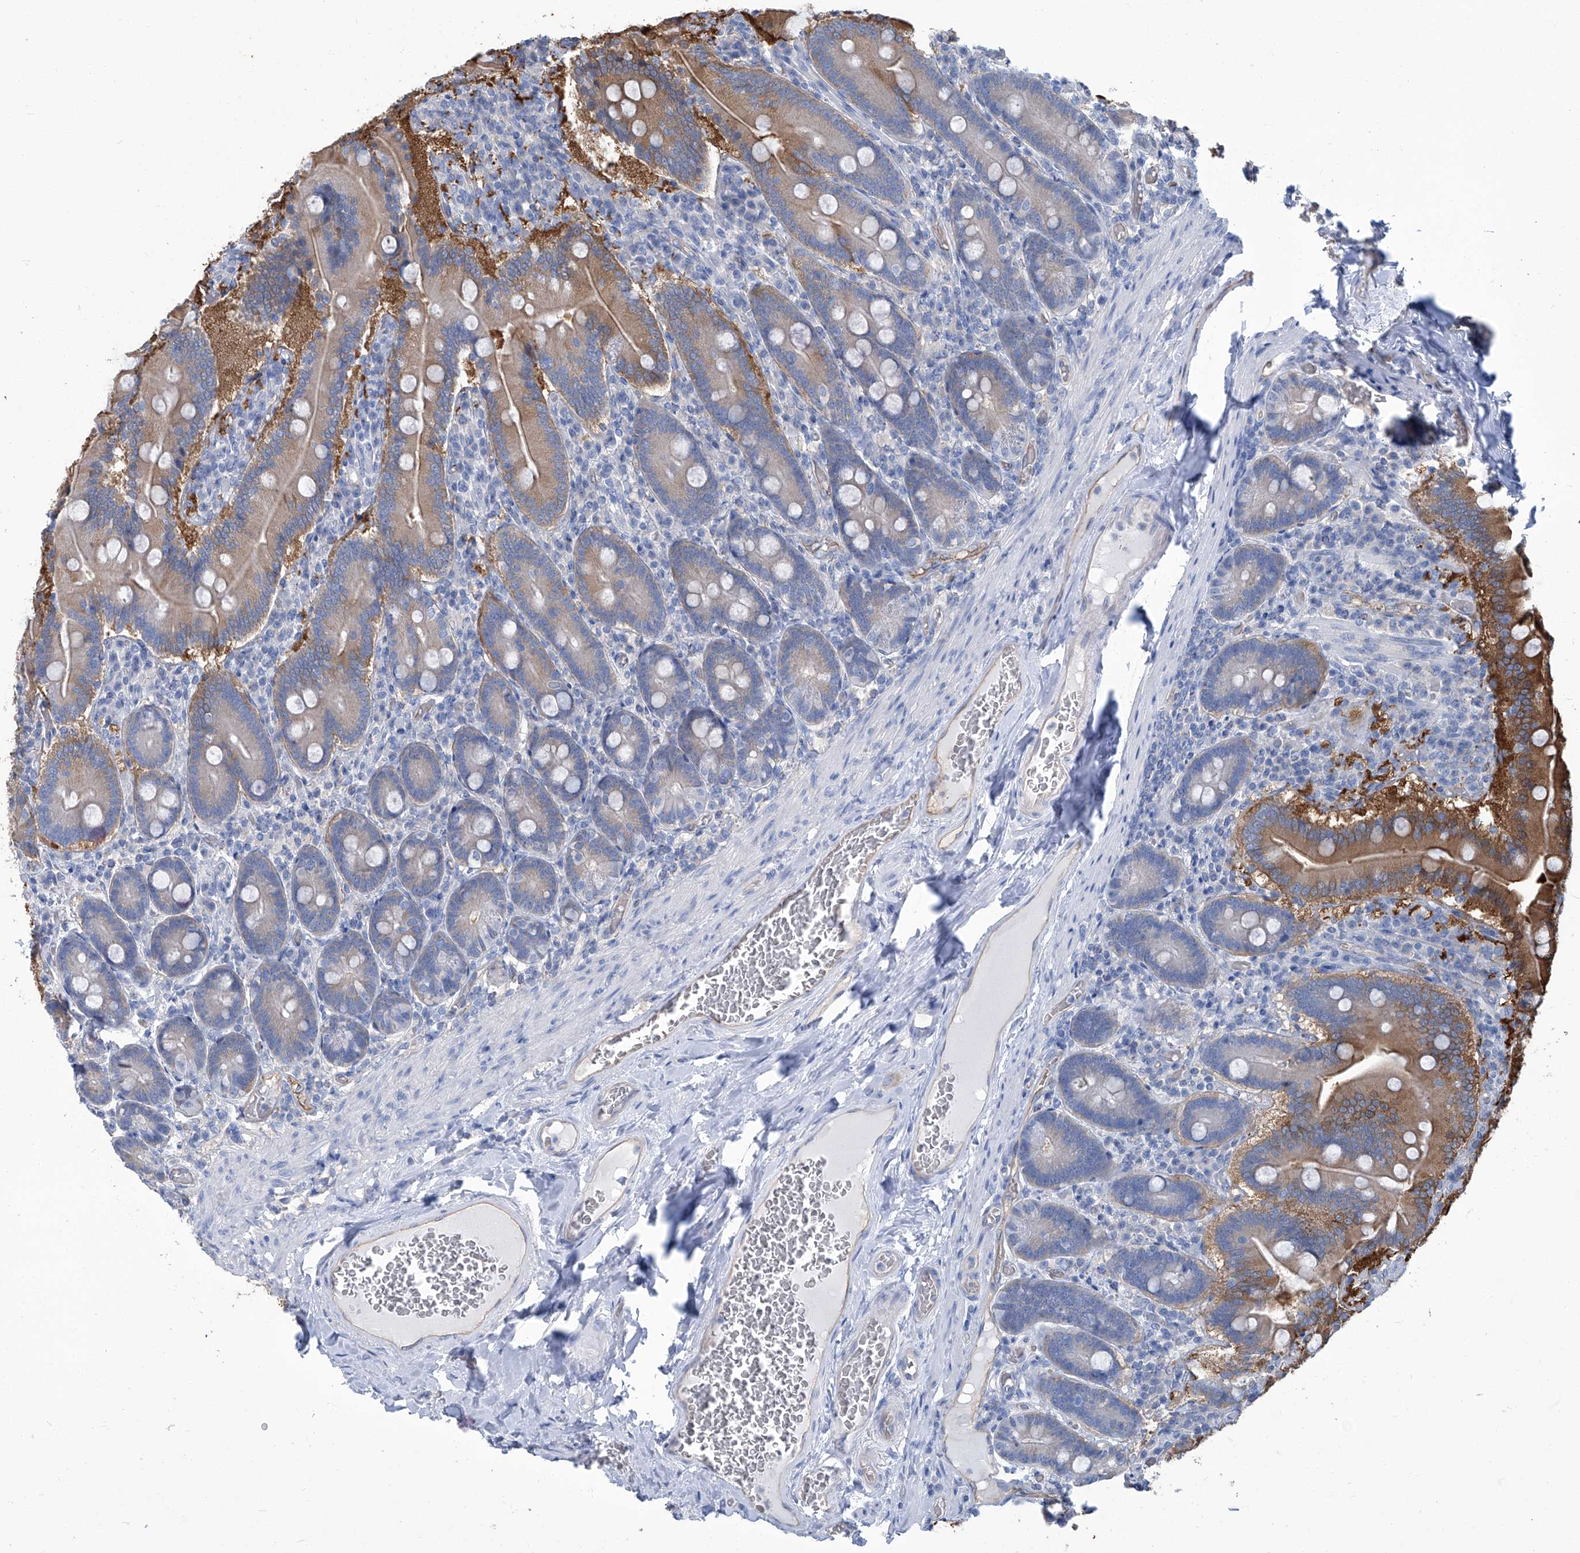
{"staining": {"intensity": "moderate", "quantity": "<25%", "location": "cytoplasmic/membranous"}, "tissue": "duodenum", "cell_type": "Glandular cells", "image_type": "normal", "snomed": [{"axis": "morphology", "description": "Normal tissue, NOS"}, {"axis": "topography", "description": "Duodenum"}], "caption": "Duodenum was stained to show a protein in brown. There is low levels of moderate cytoplasmic/membranous positivity in about <25% of glandular cells. (IHC, brightfield microscopy, high magnification).", "gene": "PFKL", "patient": {"sex": "female", "age": 62}}